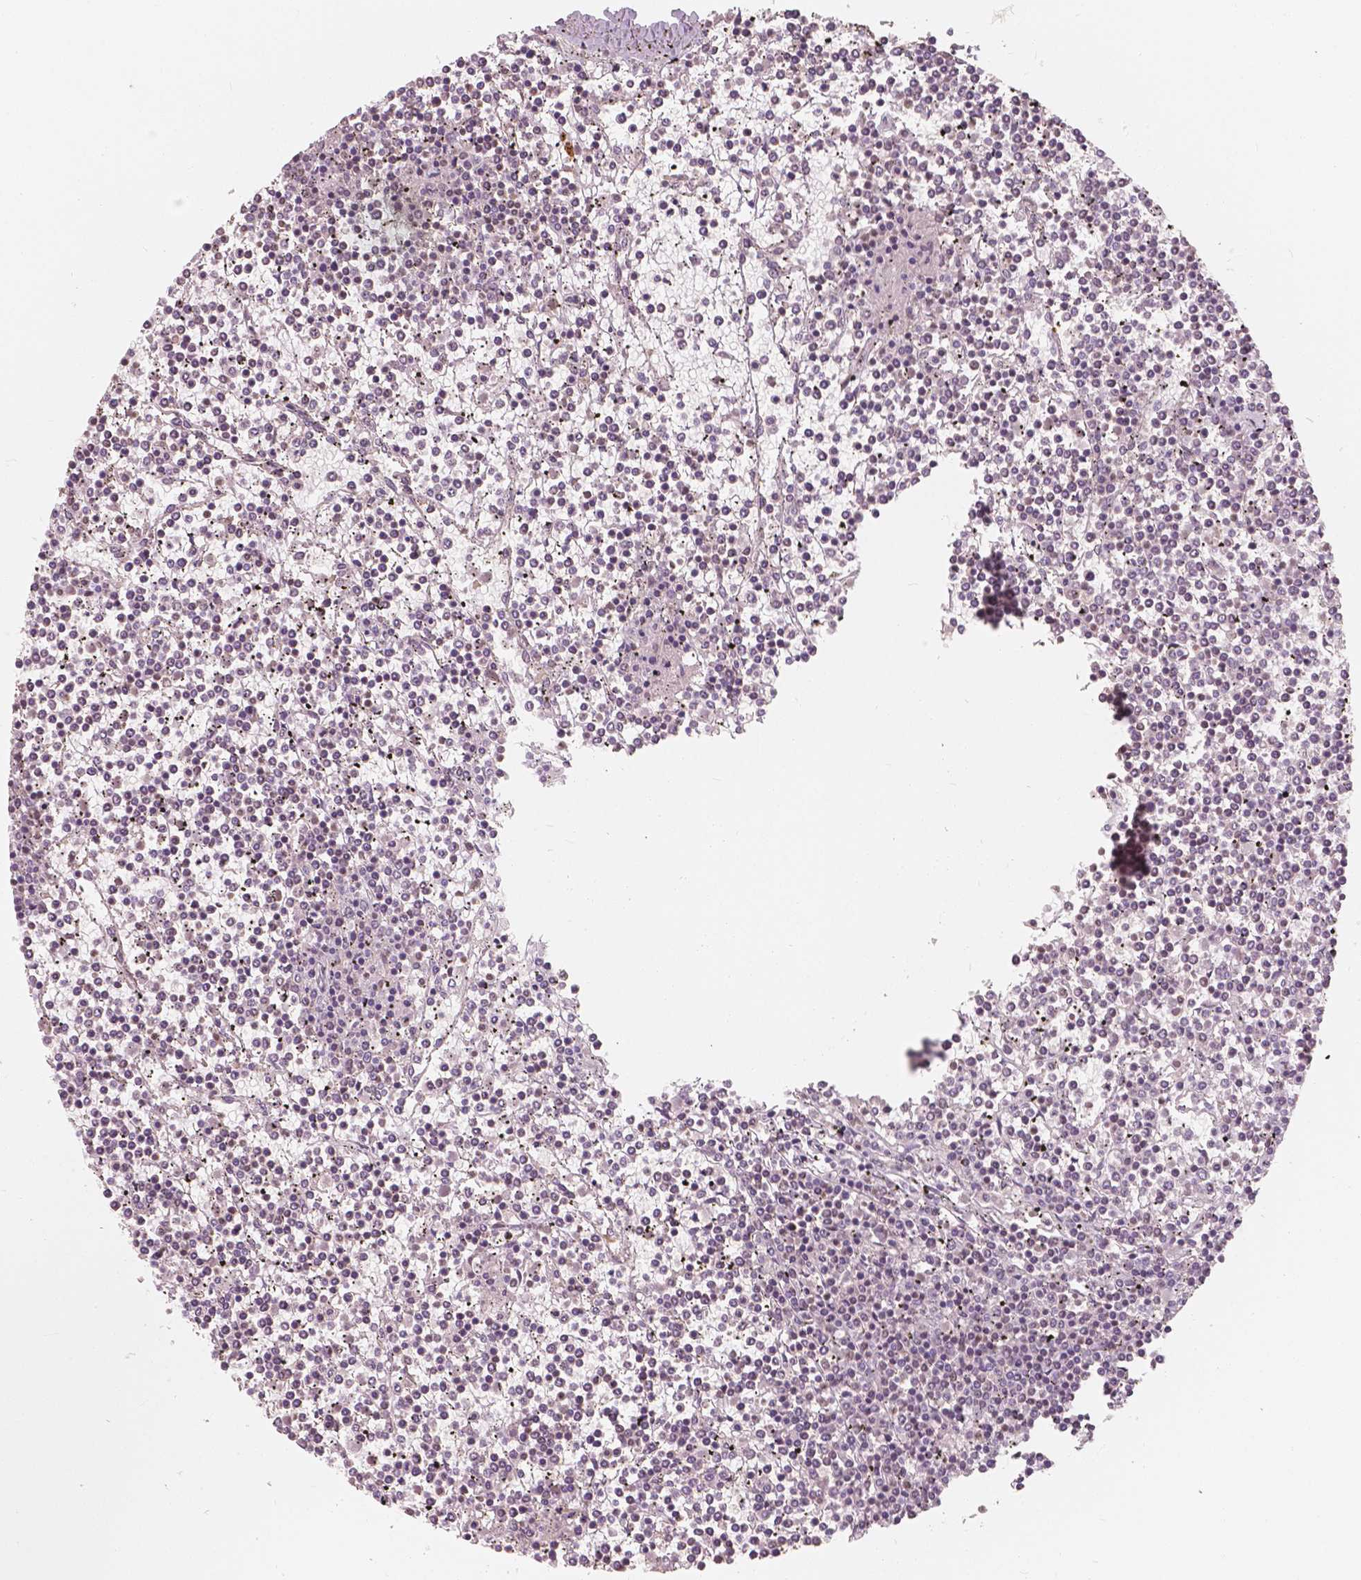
{"staining": {"intensity": "negative", "quantity": "none", "location": "none"}, "tissue": "lymphoma", "cell_type": "Tumor cells", "image_type": "cancer", "snomed": [{"axis": "morphology", "description": "Malignant lymphoma, non-Hodgkin's type, Low grade"}, {"axis": "topography", "description": "Spleen"}], "caption": "The immunohistochemistry (IHC) image has no significant positivity in tumor cells of low-grade malignant lymphoma, non-Hodgkin's type tissue. (Immunohistochemistry, brightfield microscopy, high magnification).", "gene": "SAT2", "patient": {"sex": "female", "age": 19}}